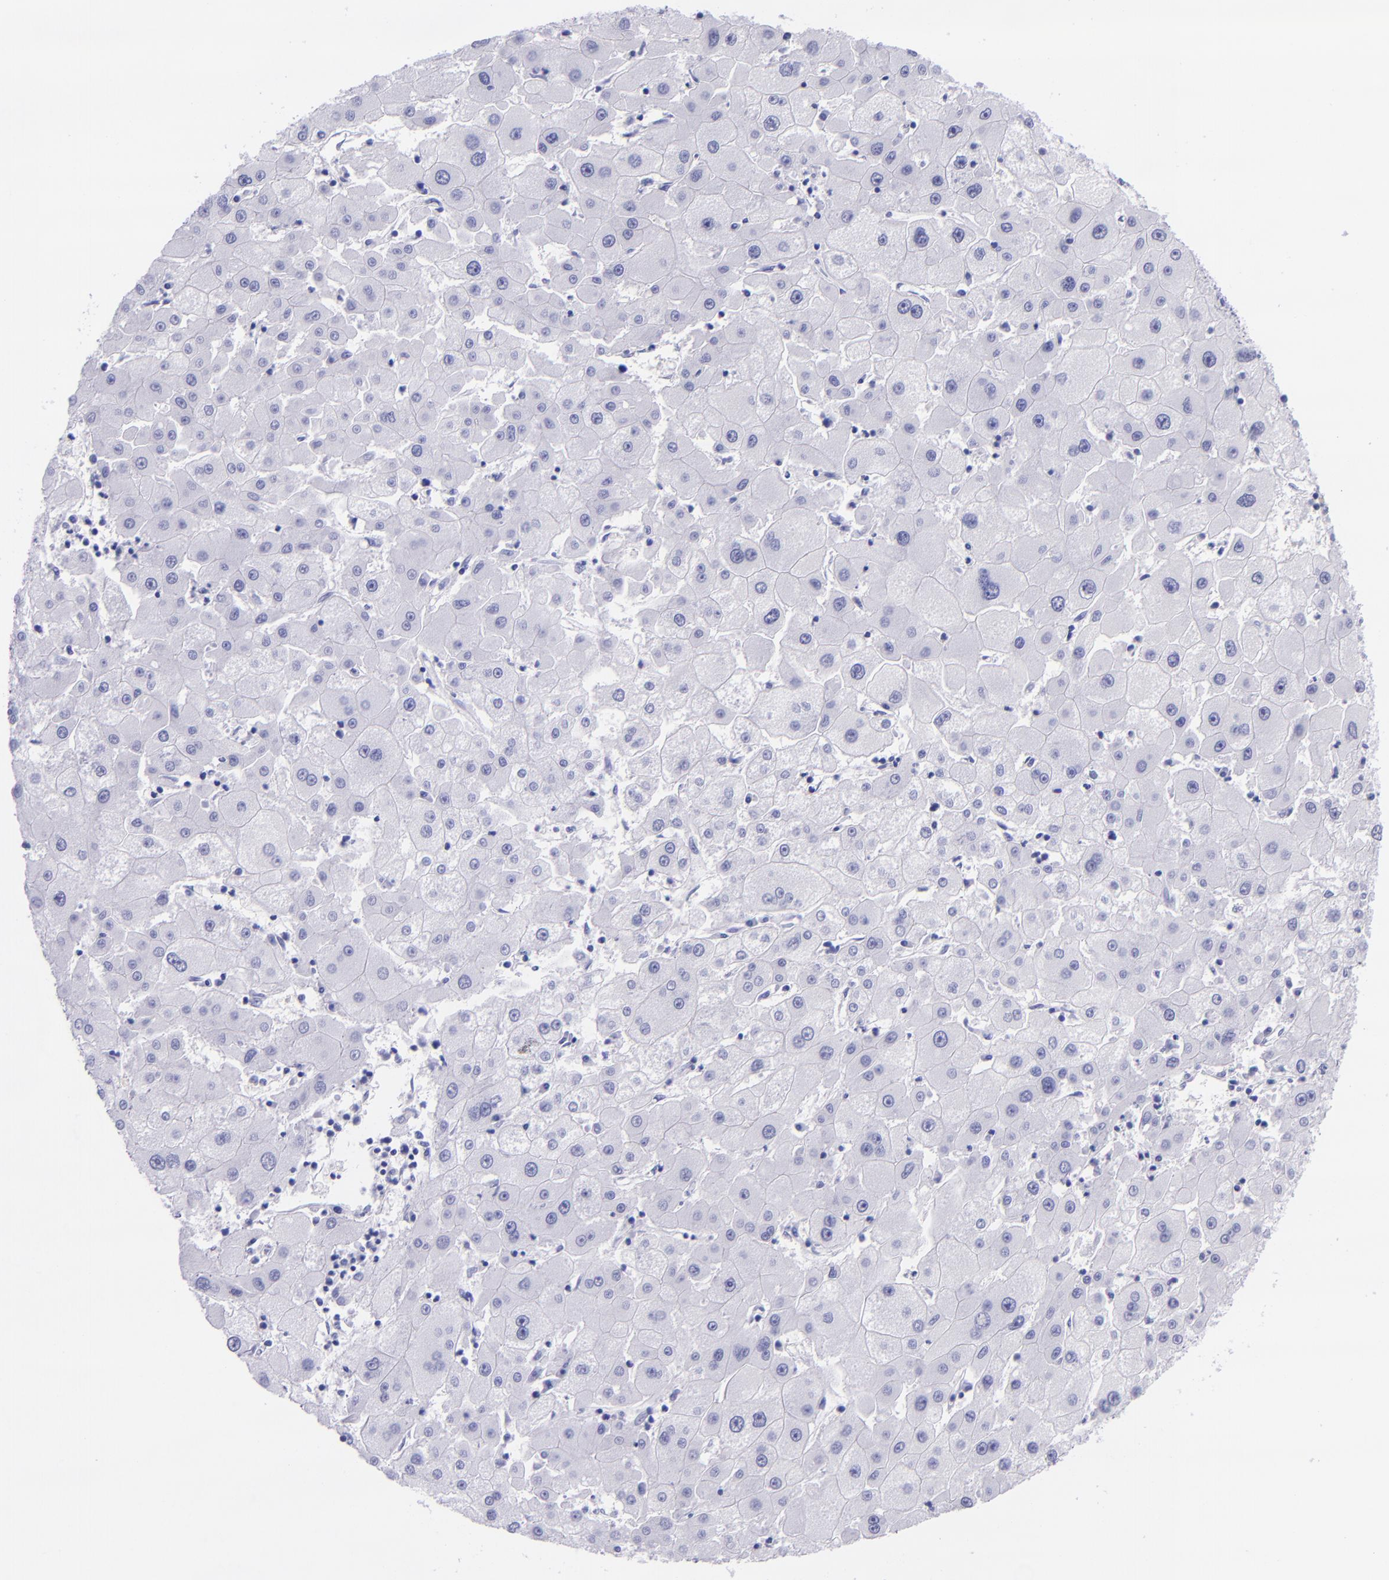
{"staining": {"intensity": "negative", "quantity": "none", "location": "none"}, "tissue": "liver cancer", "cell_type": "Tumor cells", "image_type": "cancer", "snomed": [{"axis": "morphology", "description": "Carcinoma, Hepatocellular, NOS"}, {"axis": "topography", "description": "Liver"}], "caption": "Immunohistochemistry (IHC) micrograph of neoplastic tissue: human liver hepatocellular carcinoma stained with DAB (3,3'-diaminobenzidine) exhibits no significant protein expression in tumor cells. (Stains: DAB (3,3'-diaminobenzidine) immunohistochemistry with hematoxylin counter stain, Microscopy: brightfield microscopy at high magnification).", "gene": "SLPI", "patient": {"sex": "male", "age": 72}}